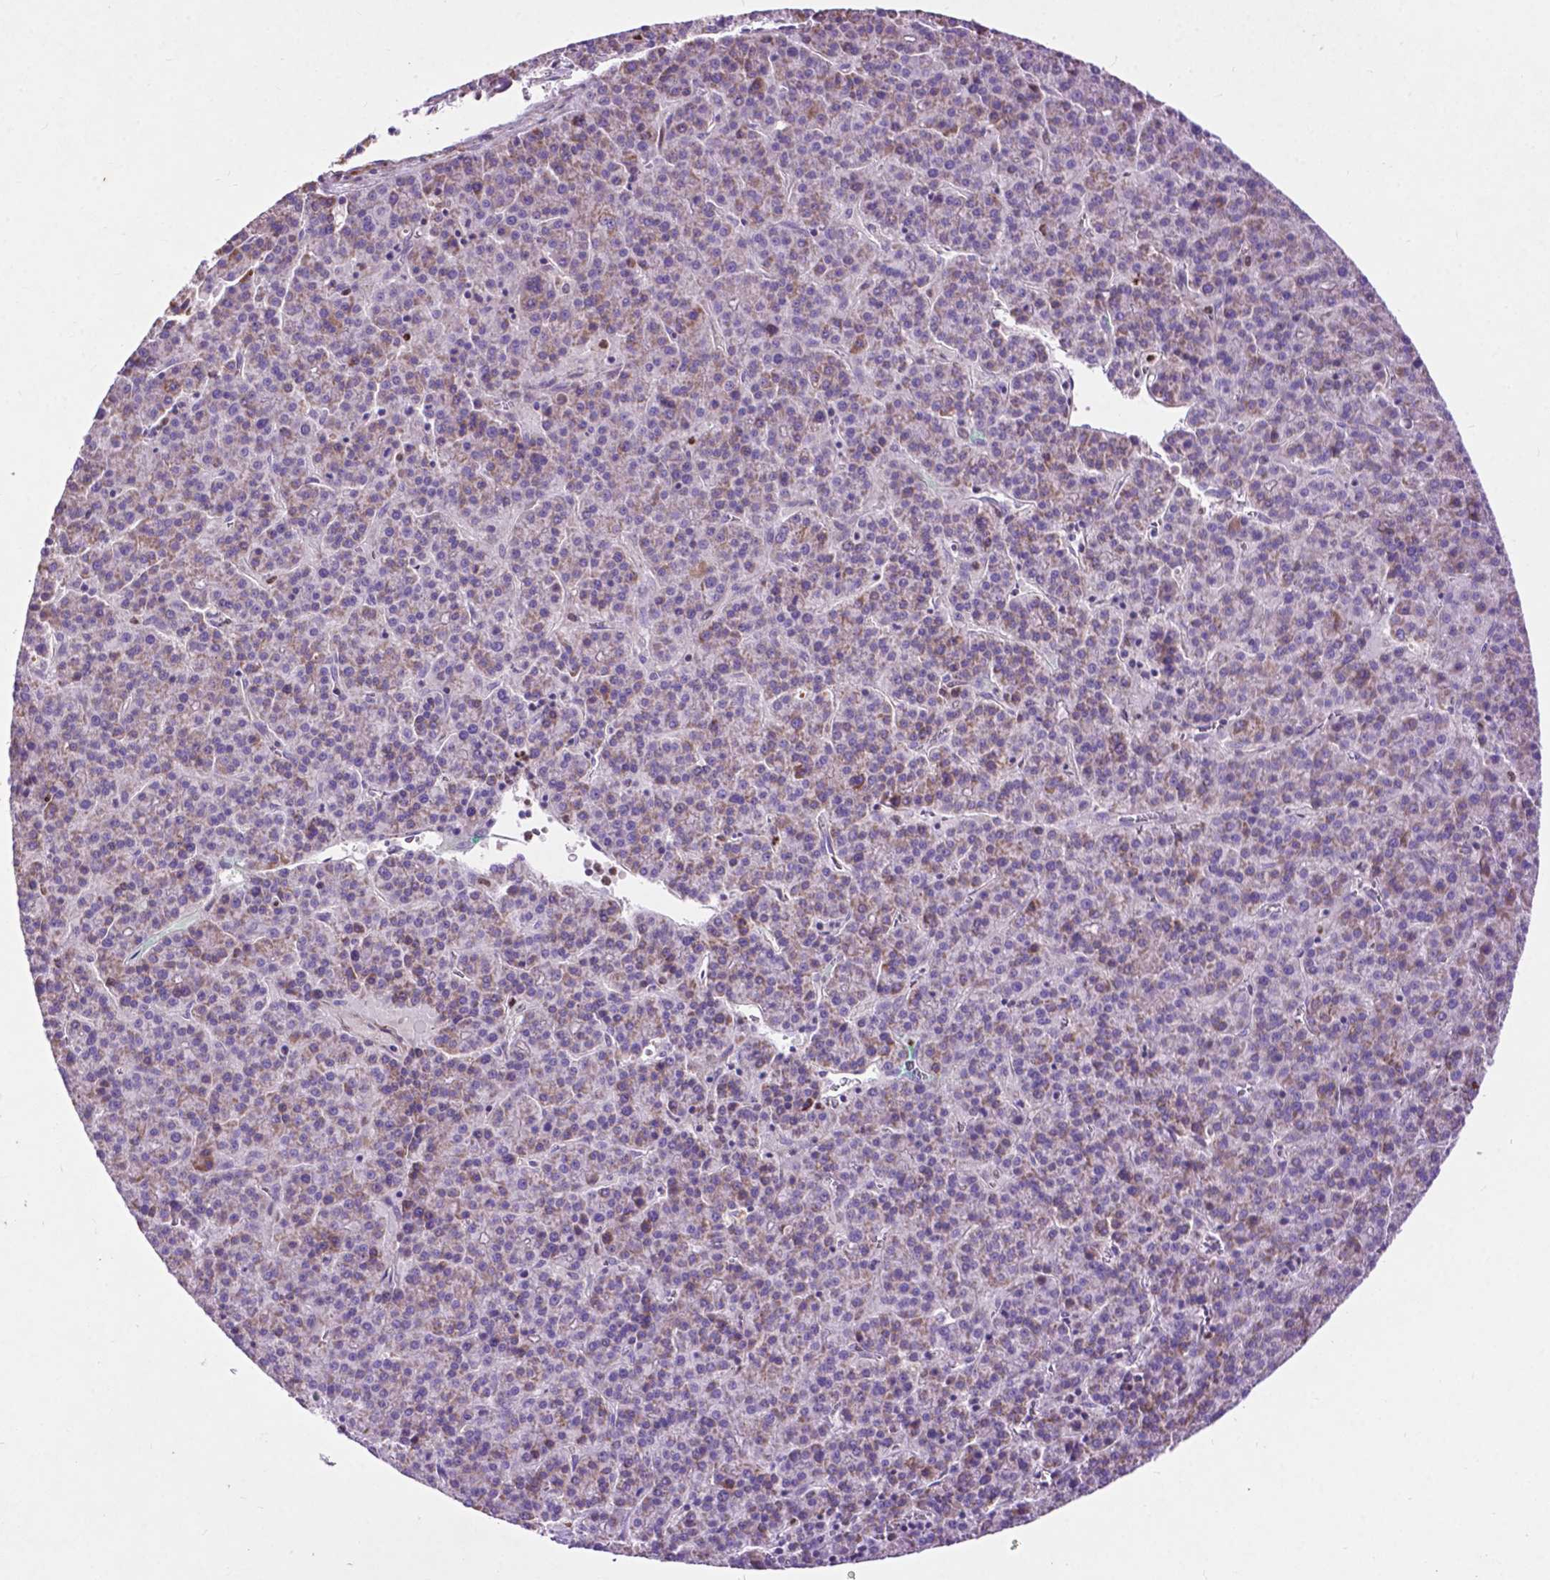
{"staining": {"intensity": "weak", "quantity": "<25%", "location": "cytoplasmic/membranous"}, "tissue": "liver cancer", "cell_type": "Tumor cells", "image_type": "cancer", "snomed": [{"axis": "morphology", "description": "Carcinoma, Hepatocellular, NOS"}, {"axis": "topography", "description": "Liver"}], "caption": "Tumor cells are negative for protein expression in human liver hepatocellular carcinoma.", "gene": "THEGL", "patient": {"sex": "female", "age": 58}}